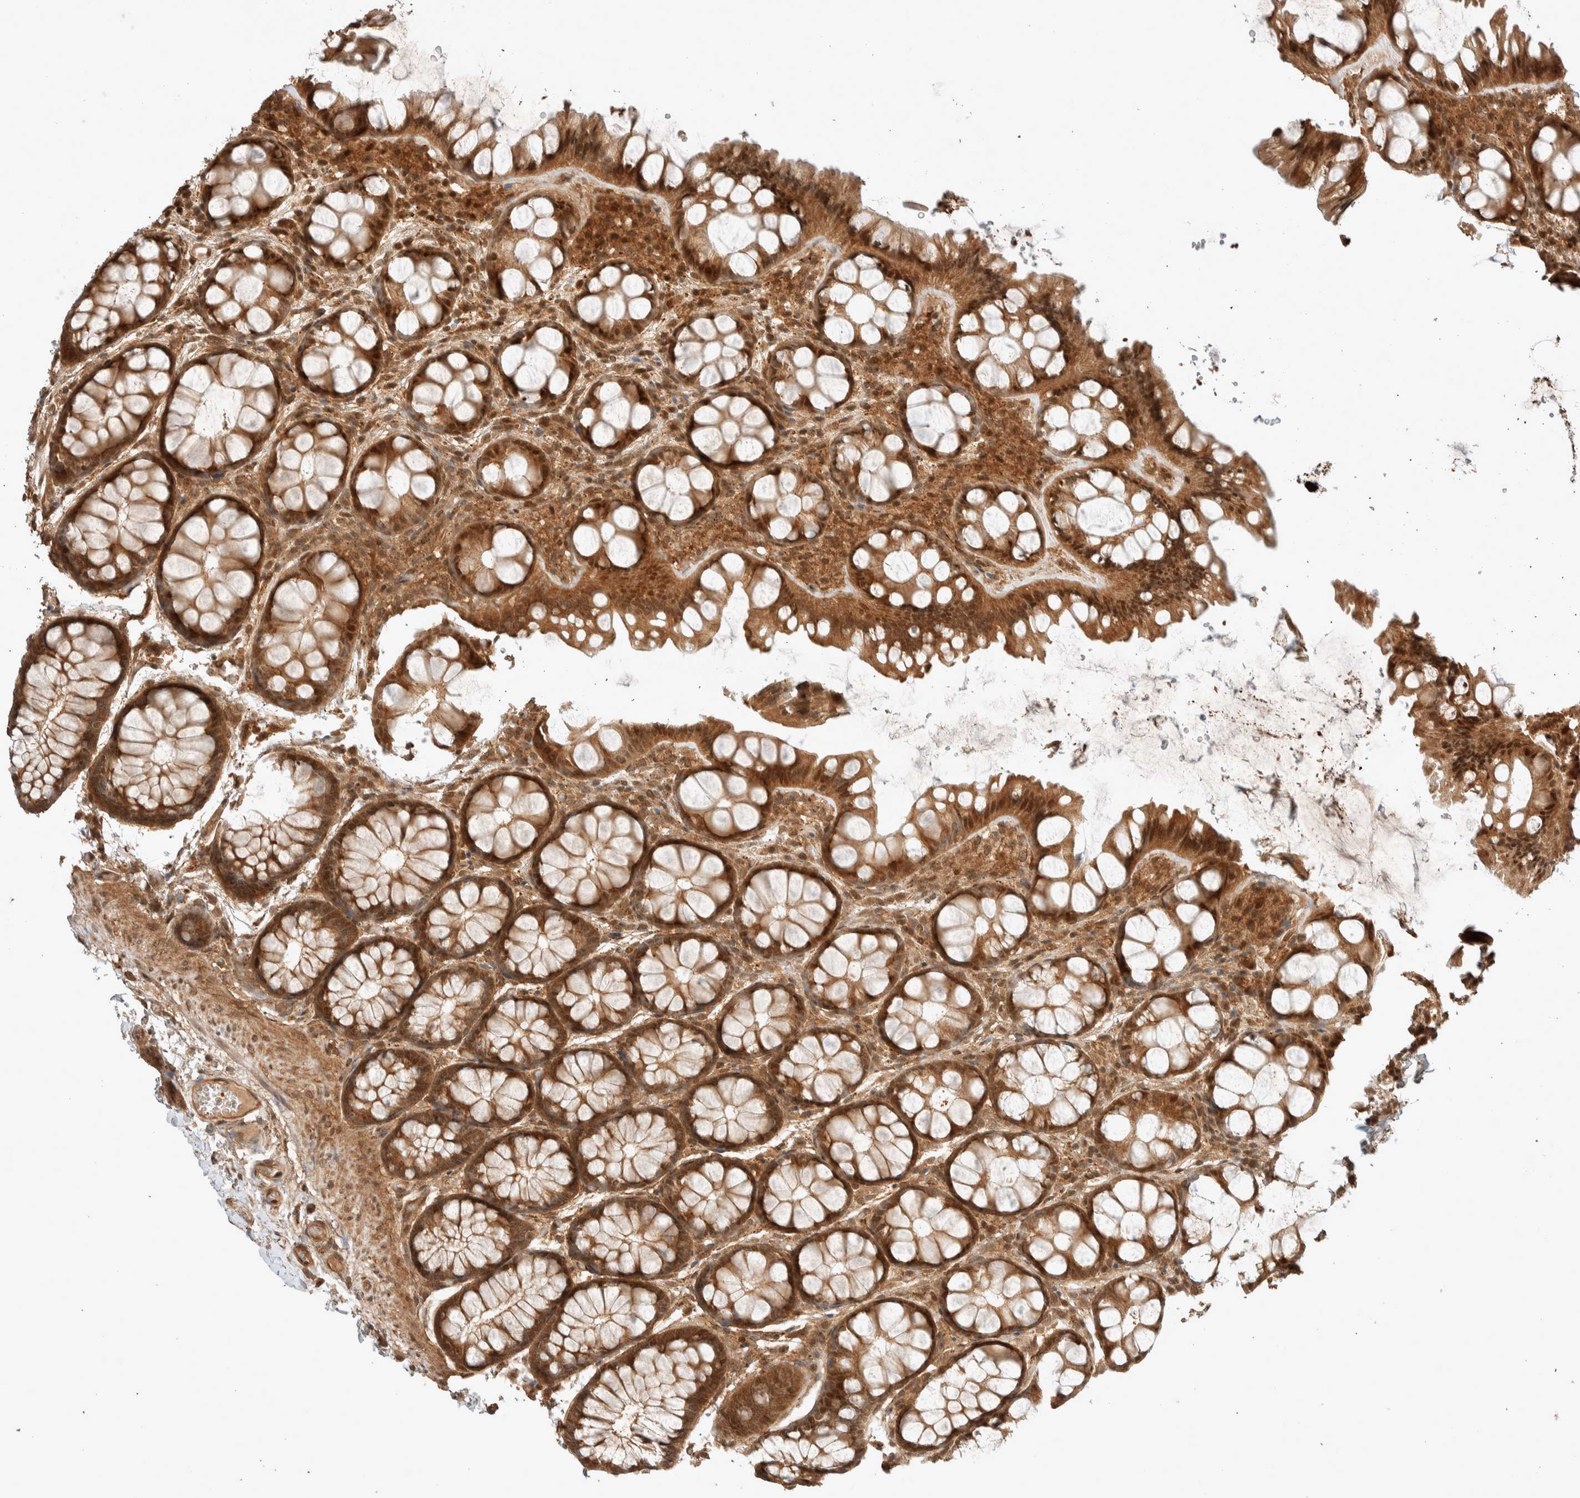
{"staining": {"intensity": "strong", "quantity": ">75%", "location": "cytoplasmic/membranous"}, "tissue": "colon", "cell_type": "Endothelial cells", "image_type": "normal", "snomed": [{"axis": "morphology", "description": "Normal tissue, NOS"}, {"axis": "topography", "description": "Colon"}], "caption": "Protein staining of normal colon exhibits strong cytoplasmic/membranous expression in approximately >75% of endothelial cells.", "gene": "THRA", "patient": {"sex": "male", "age": 47}}